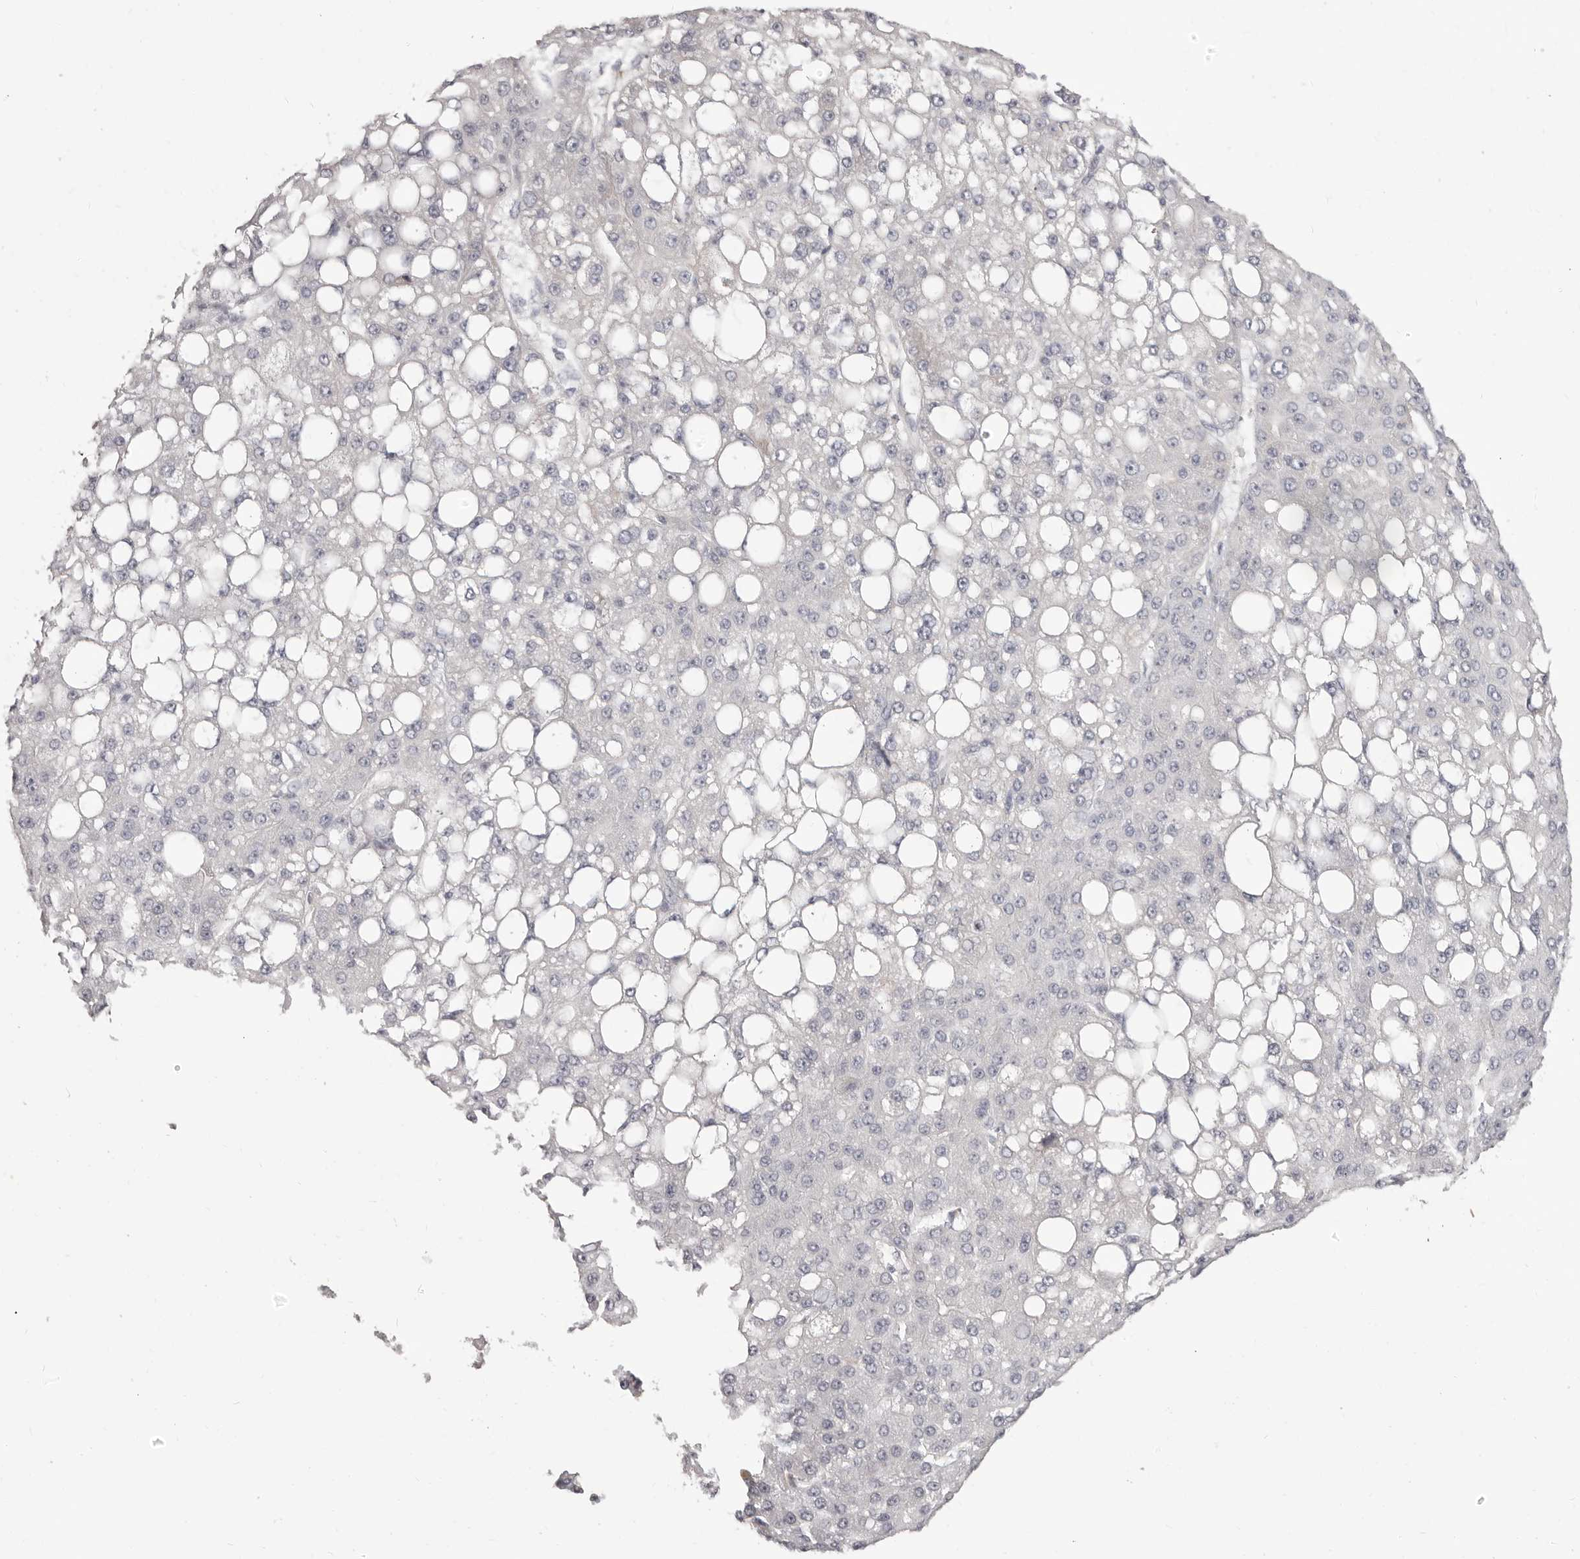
{"staining": {"intensity": "negative", "quantity": "none", "location": "none"}, "tissue": "liver cancer", "cell_type": "Tumor cells", "image_type": "cancer", "snomed": [{"axis": "morphology", "description": "Carcinoma, Hepatocellular, NOS"}, {"axis": "topography", "description": "Liver"}], "caption": "The micrograph shows no staining of tumor cells in liver cancer (hepatocellular carcinoma).", "gene": "OTUD3", "patient": {"sex": "male", "age": 67}}